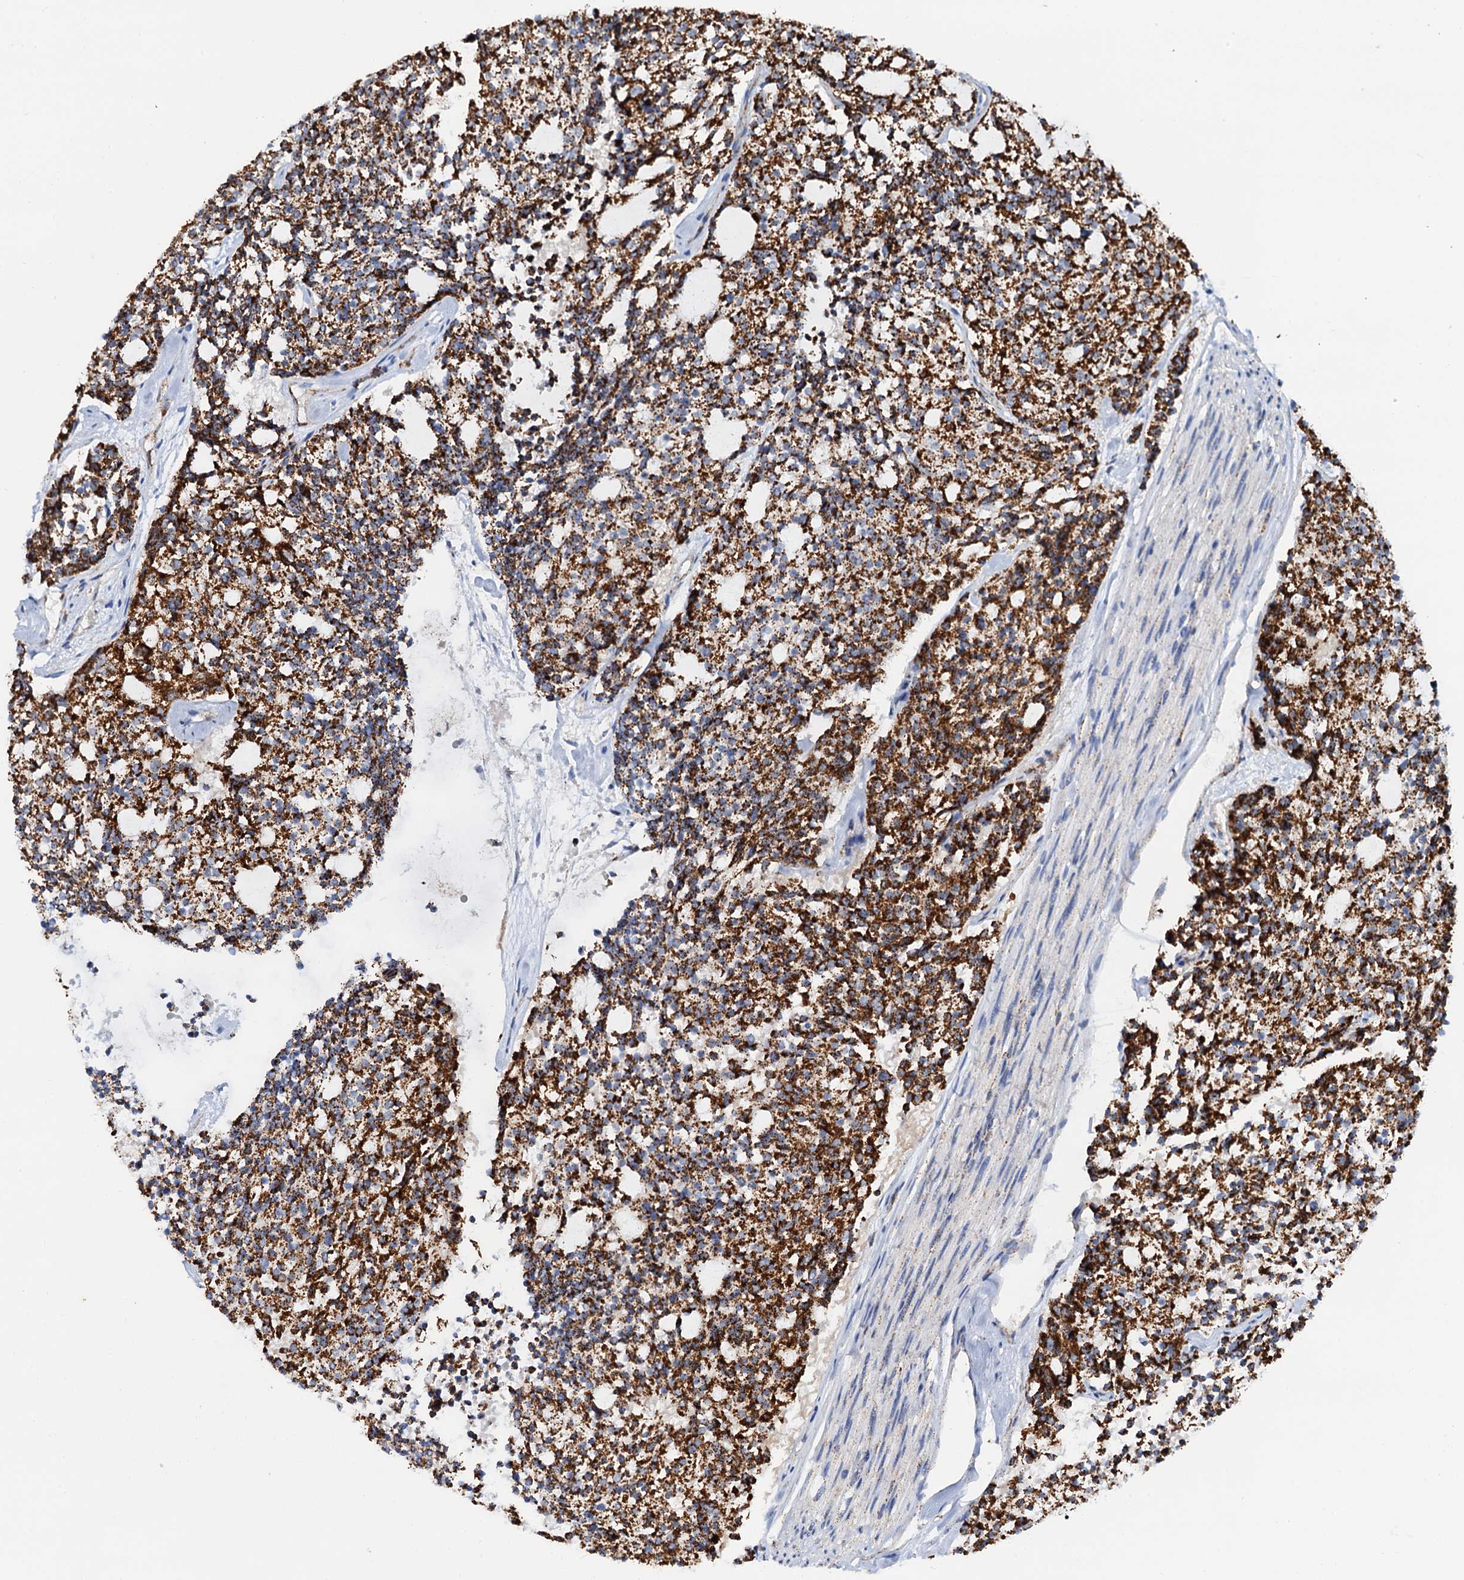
{"staining": {"intensity": "strong", "quantity": ">75%", "location": "cytoplasmic/membranous"}, "tissue": "carcinoid", "cell_type": "Tumor cells", "image_type": "cancer", "snomed": [{"axis": "morphology", "description": "Carcinoid, malignant, NOS"}, {"axis": "topography", "description": "Pancreas"}], "caption": "About >75% of tumor cells in carcinoid reveal strong cytoplasmic/membranous protein positivity as visualized by brown immunohistochemical staining.", "gene": "C2CD3", "patient": {"sex": "female", "age": 54}}